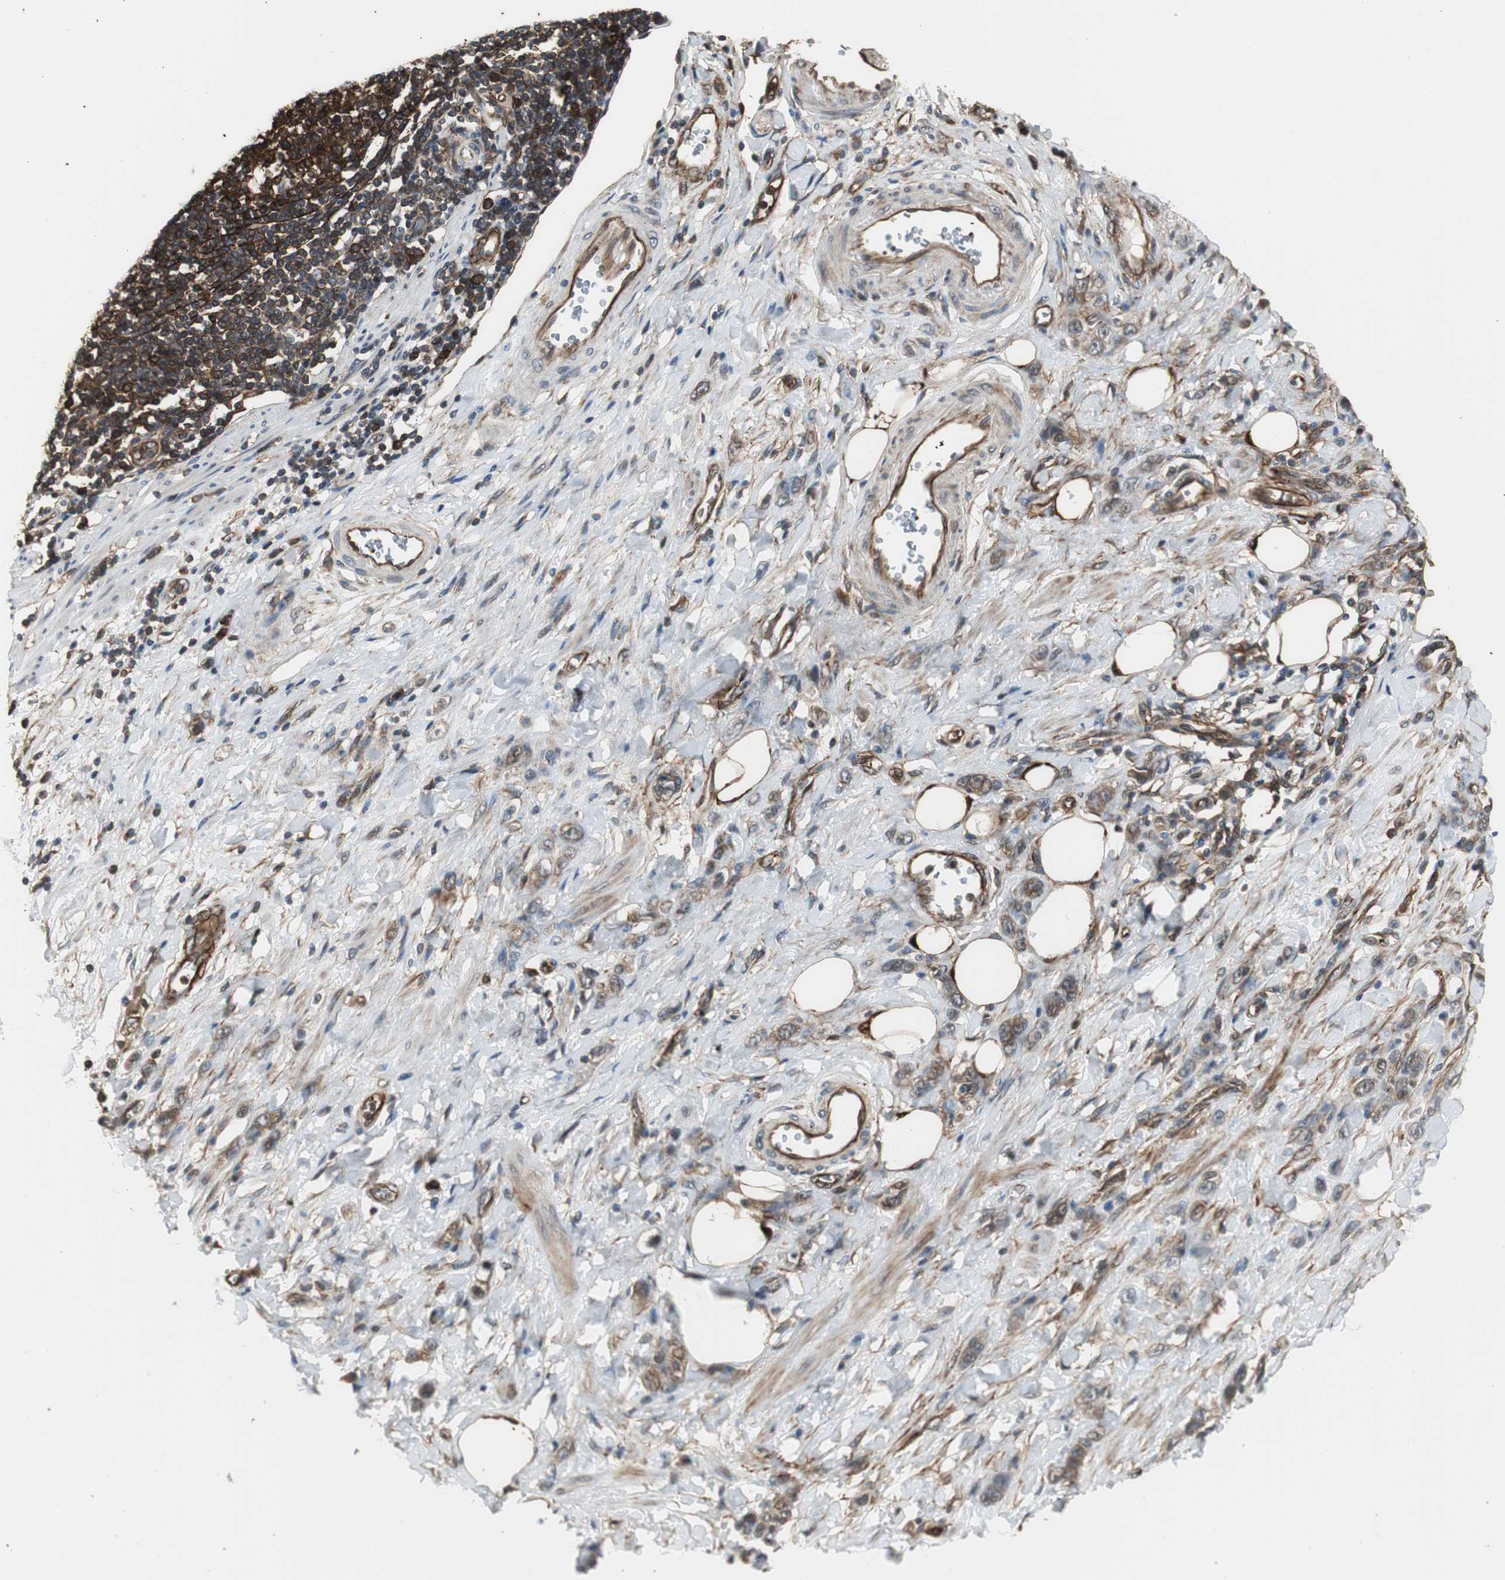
{"staining": {"intensity": "weak", "quantity": ">75%", "location": "cytoplasmic/membranous"}, "tissue": "stomach cancer", "cell_type": "Tumor cells", "image_type": "cancer", "snomed": [{"axis": "morphology", "description": "Adenocarcinoma, NOS"}, {"axis": "topography", "description": "Stomach"}], "caption": "Stomach cancer (adenocarcinoma) stained with immunohistochemistry displays weak cytoplasmic/membranous staining in approximately >75% of tumor cells. The staining is performed using DAB brown chromogen to label protein expression. The nuclei are counter-stained blue using hematoxylin.", "gene": "PTPN11", "patient": {"sex": "male", "age": 82}}